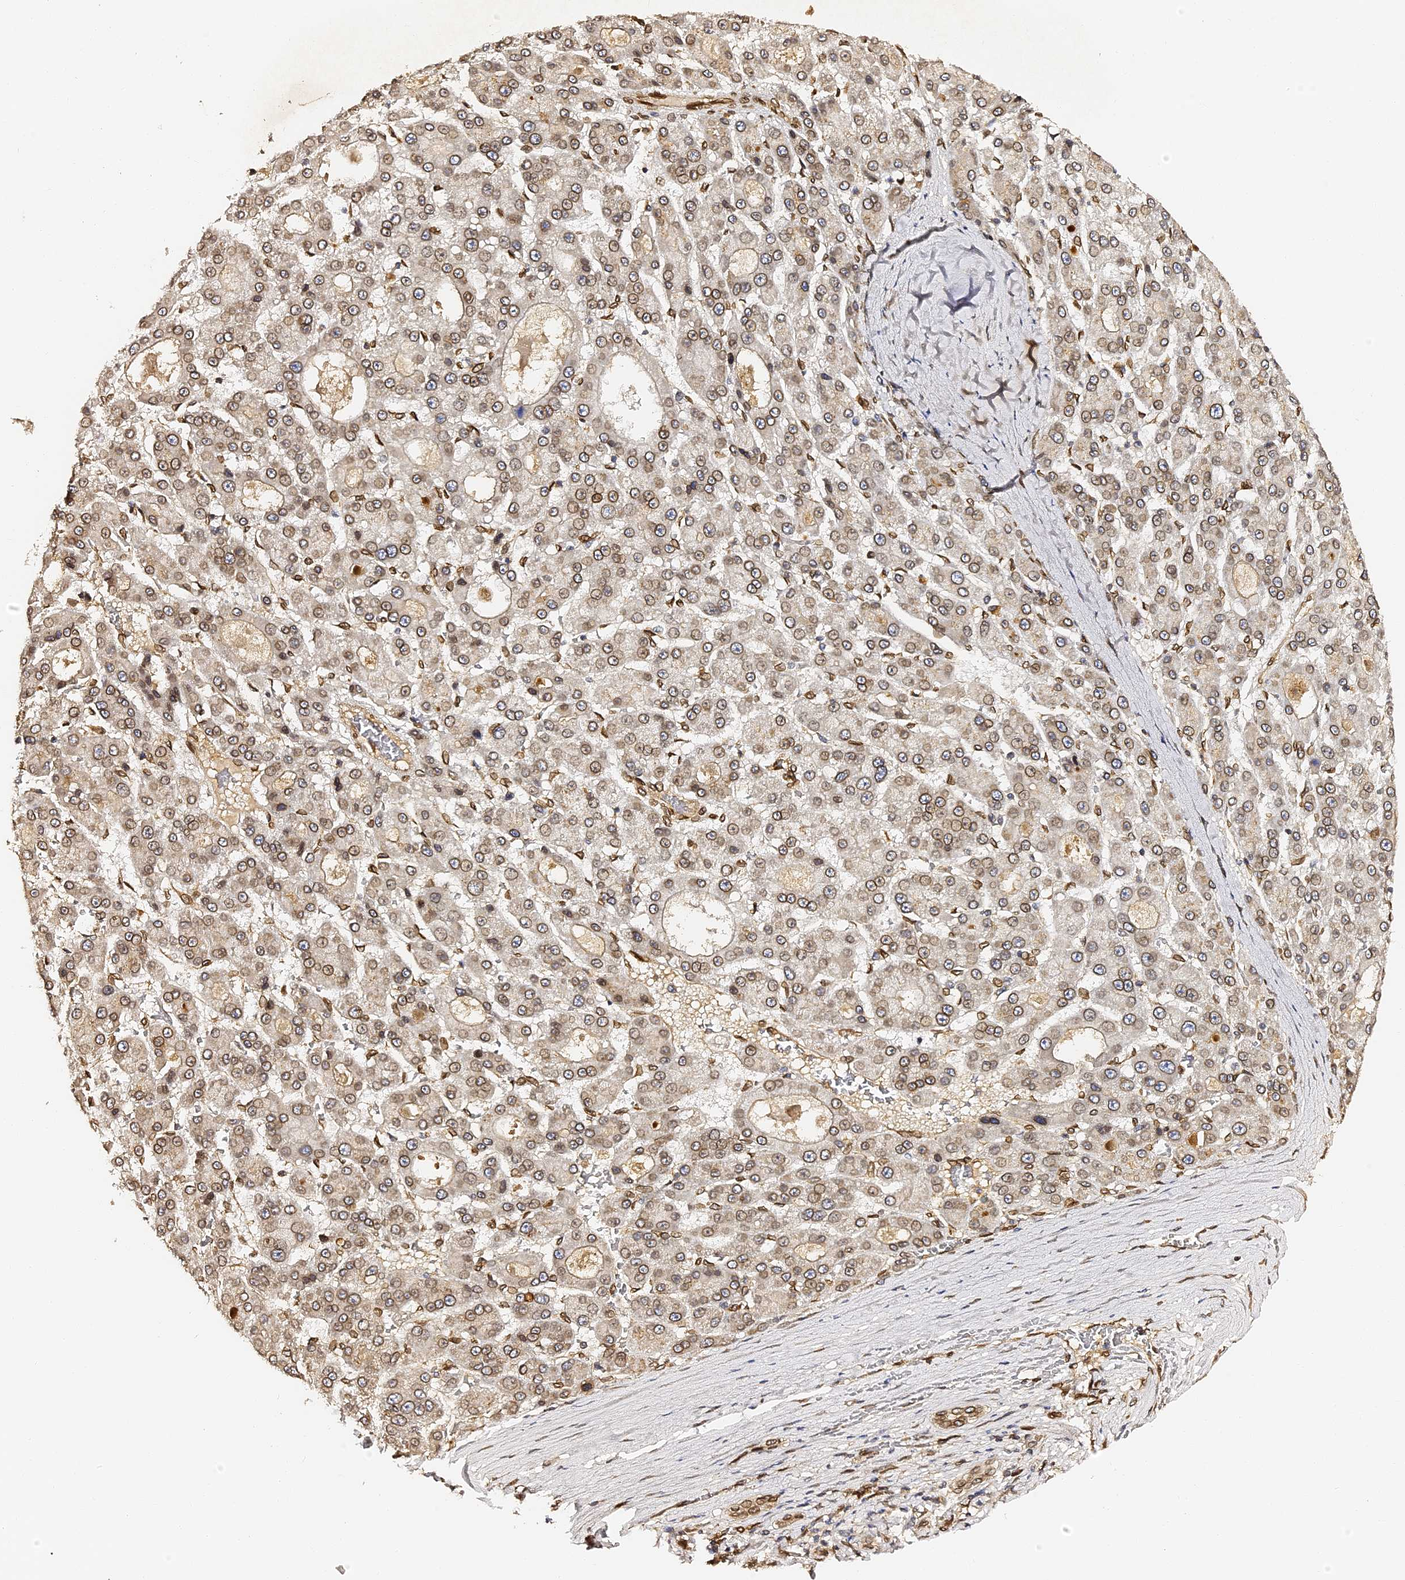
{"staining": {"intensity": "strong", "quantity": ">75%", "location": "cytoplasmic/membranous,nuclear"}, "tissue": "liver cancer", "cell_type": "Tumor cells", "image_type": "cancer", "snomed": [{"axis": "morphology", "description": "Carcinoma, Hepatocellular, NOS"}, {"axis": "topography", "description": "Liver"}], "caption": "Protein expression analysis of human liver hepatocellular carcinoma reveals strong cytoplasmic/membranous and nuclear staining in about >75% of tumor cells.", "gene": "ANAPC5", "patient": {"sex": "male", "age": 70}}